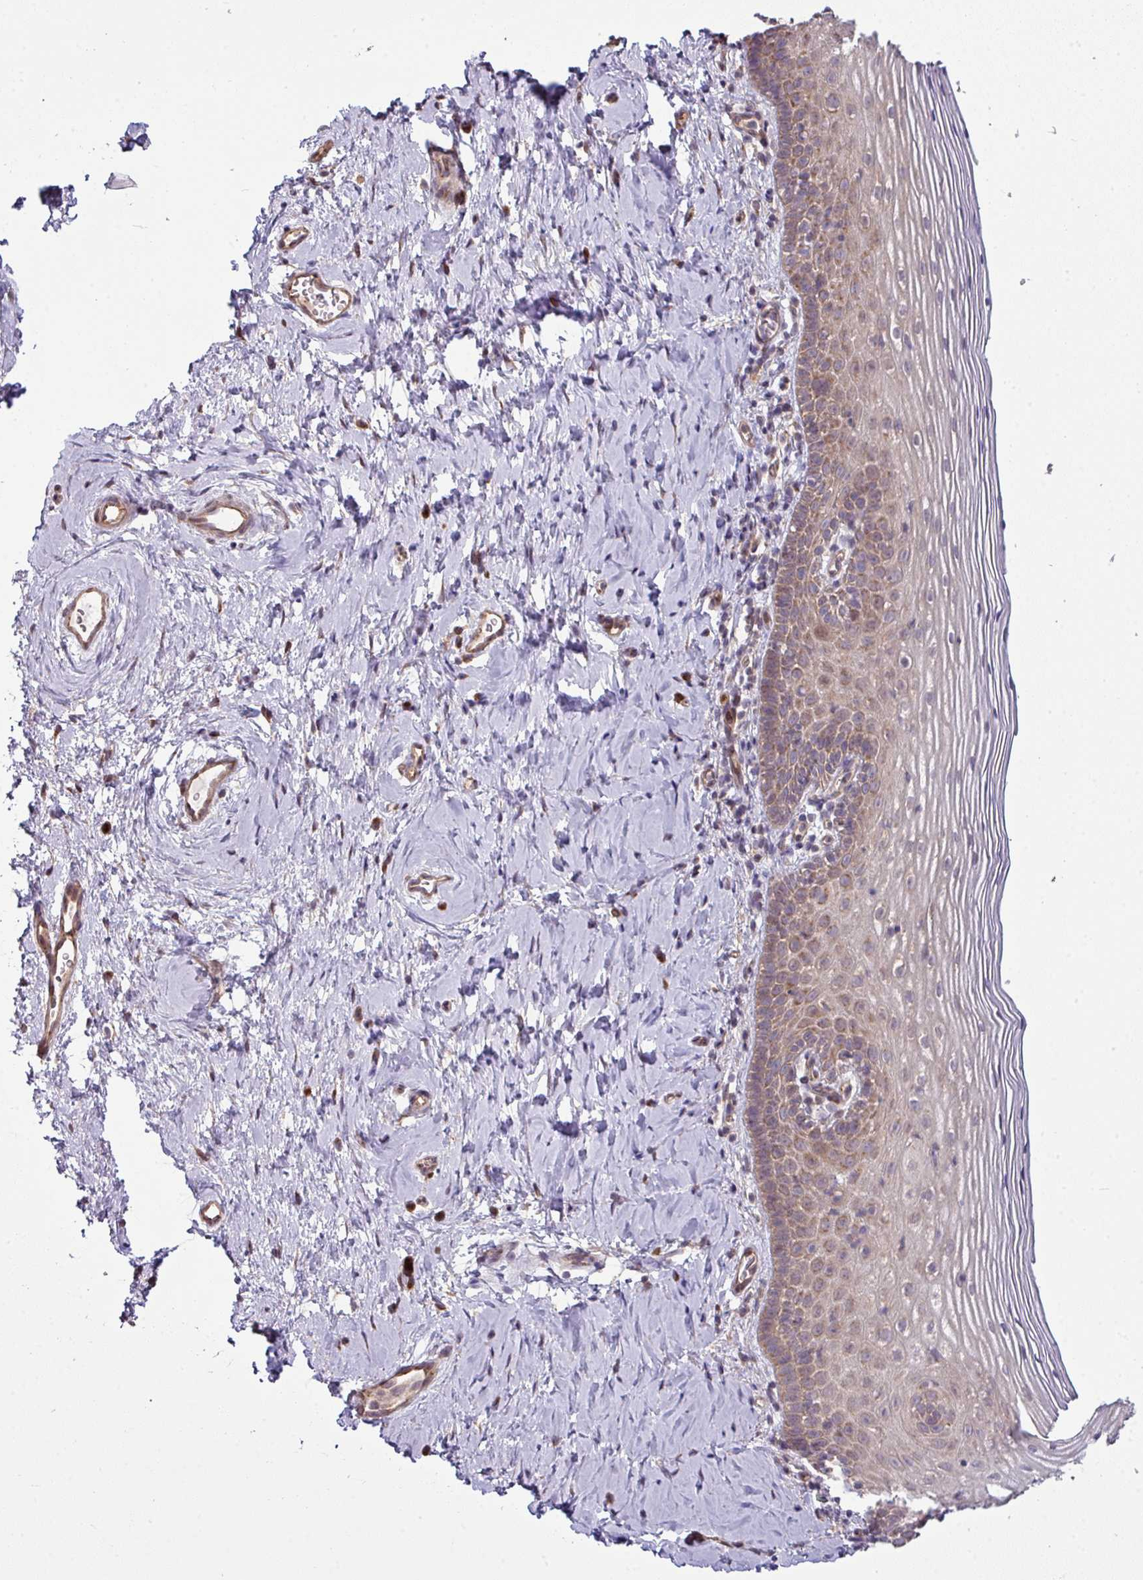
{"staining": {"intensity": "moderate", "quantity": "25%-75%", "location": "cytoplasmic/membranous"}, "tissue": "cervix", "cell_type": "Glandular cells", "image_type": "normal", "snomed": [{"axis": "morphology", "description": "Normal tissue, NOS"}, {"axis": "topography", "description": "Cervix"}], "caption": "IHC of normal cervix reveals medium levels of moderate cytoplasmic/membranous staining in about 25%-75% of glandular cells.", "gene": "TIMMDC1", "patient": {"sex": "female", "age": 44}}